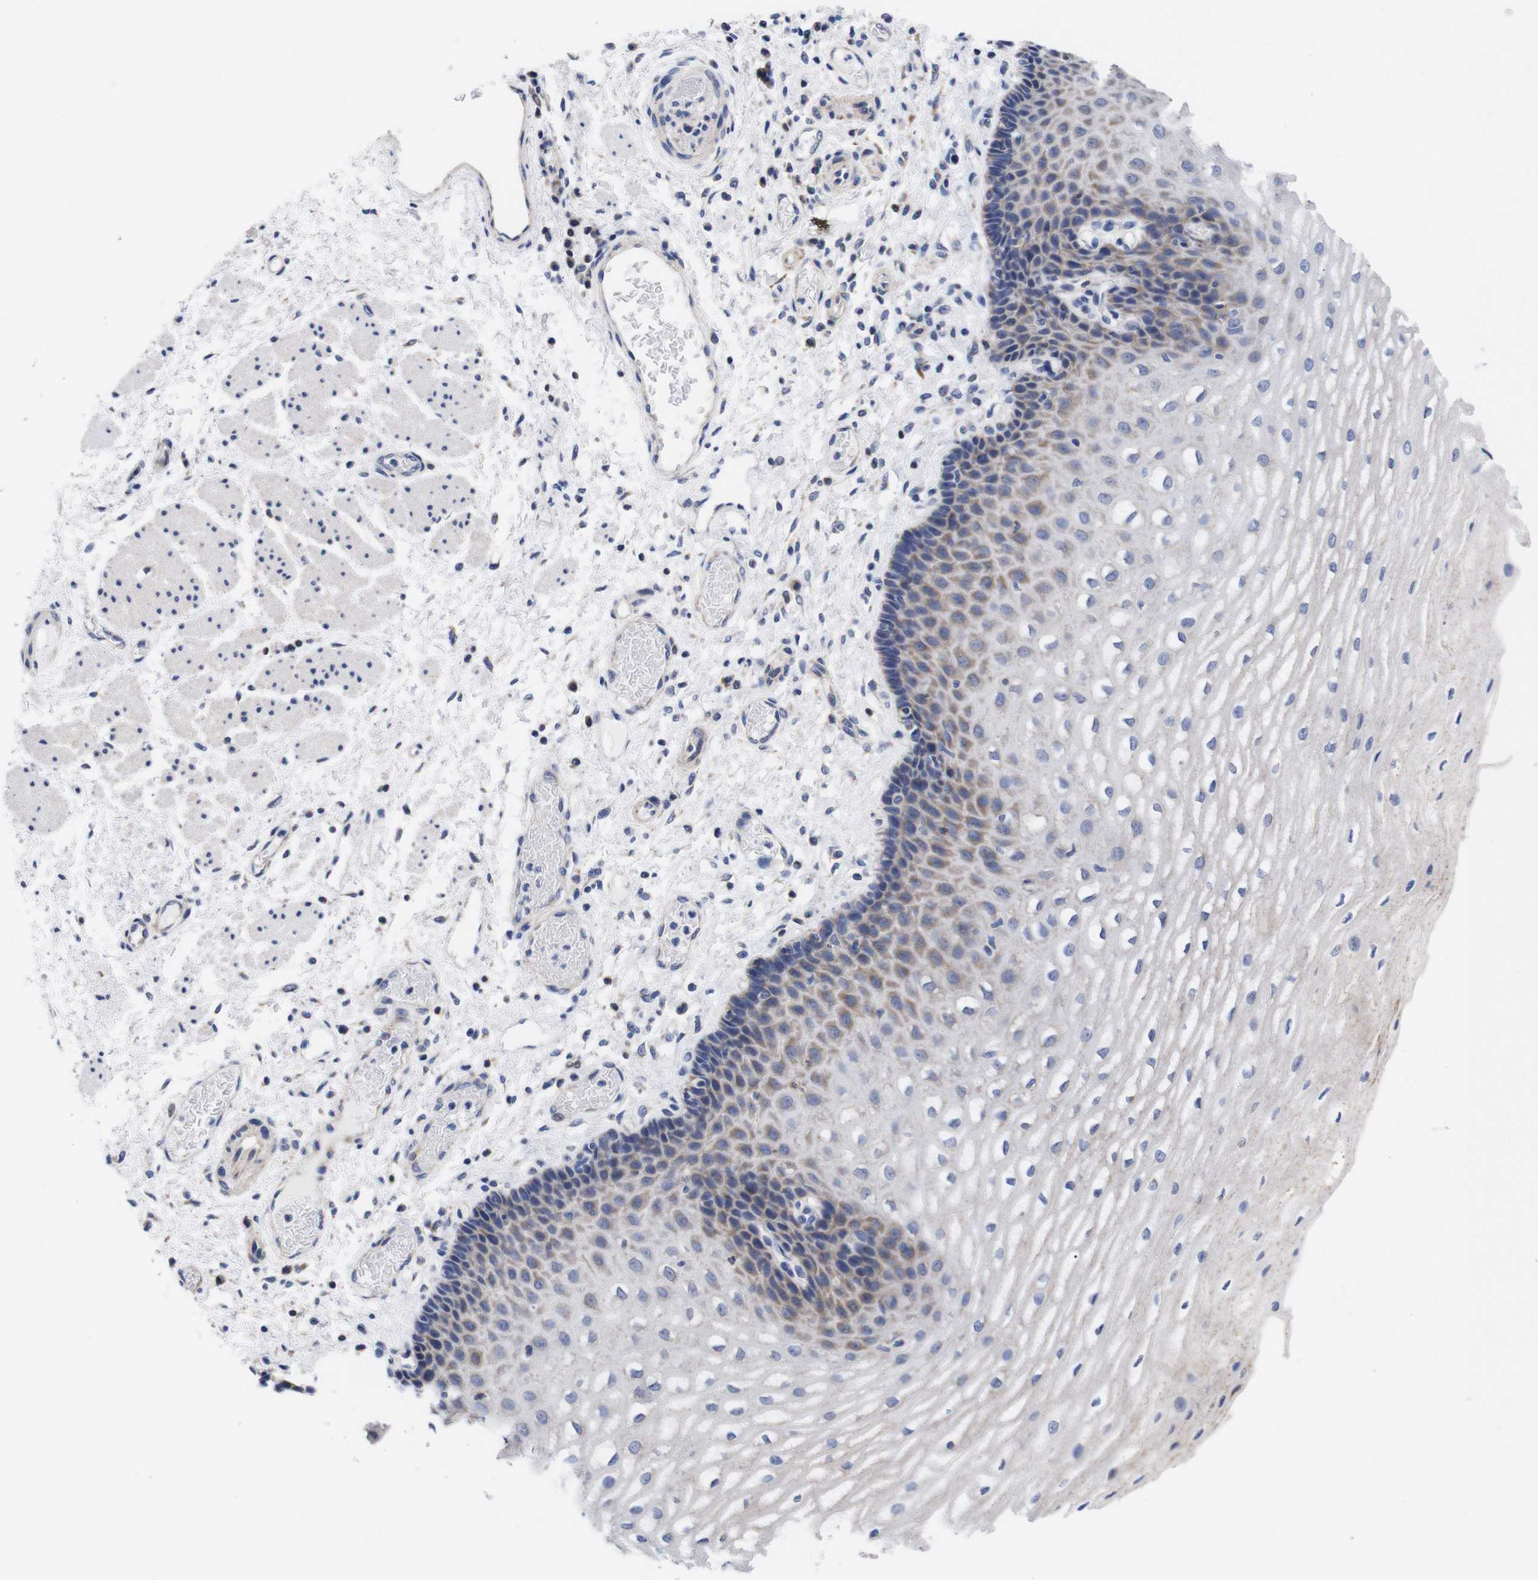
{"staining": {"intensity": "weak", "quantity": "25%-75%", "location": "cytoplasmic/membranous"}, "tissue": "esophagus", "cell_type": "Squamous epithelial cells", "image_type": "normal", "snomed": [{"axis": "morphology", "description": "Normal tissue, NOS"}, {"axis": "topography", "description": "Esophagus"}], "caption": "Esophagus stained with IHC exhibits weak cytoplasmic/membranous staining in approximately 25%-75% of squamous epithelial cells.", "gene": "OPN3", "patient": {"sex": "male", "age": 54}}